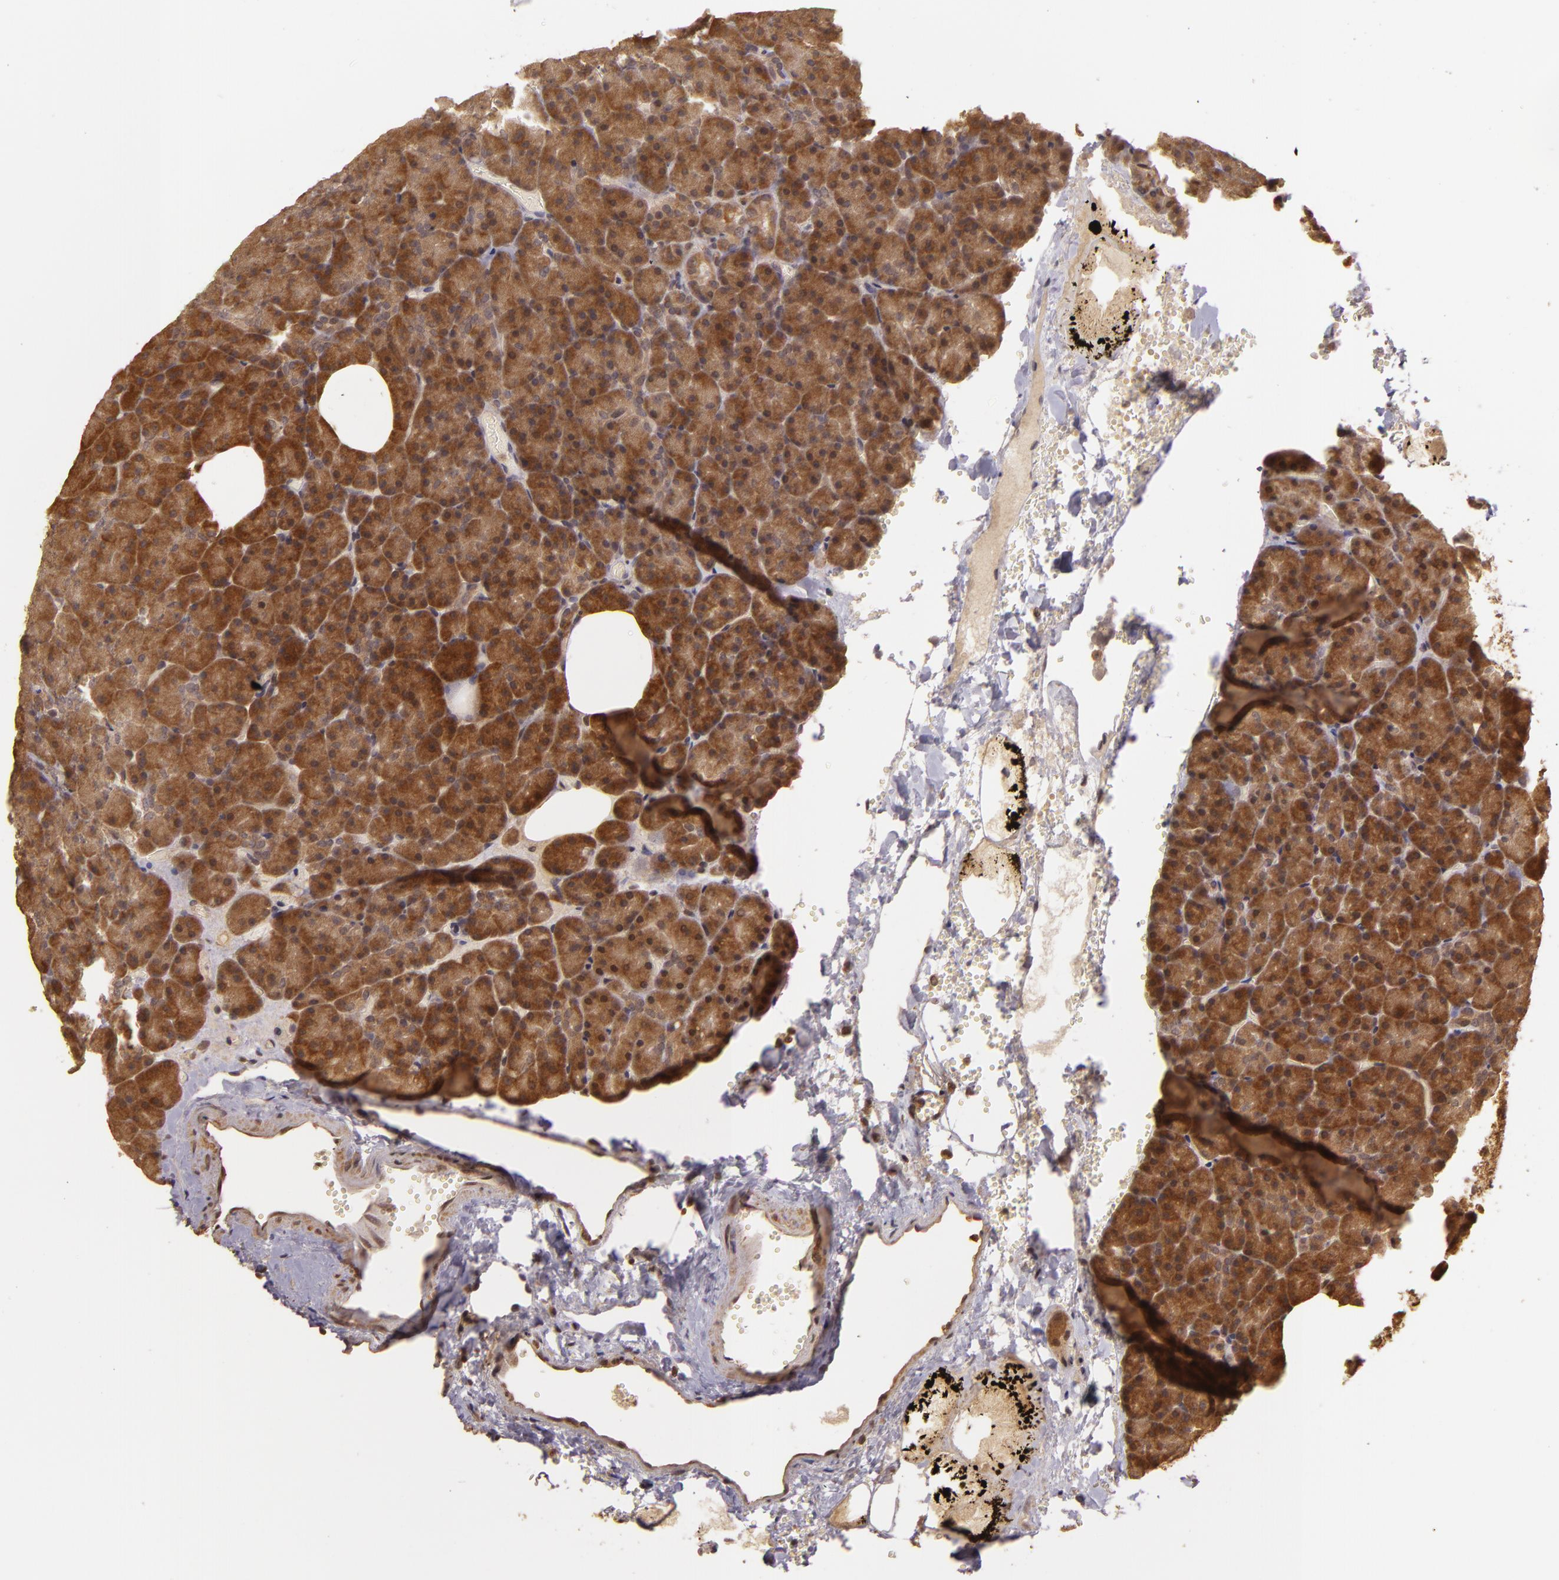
{"staining": {"intensity": "strong", "quantity": ">75%", "location": "cytoplasmic/membranous"}, "tissue": "pancreas", "cell_type": "Exocrine glandular cells", "image_type": "normal", "snomed": [{"axis": "morphology", "description": "Normal tissue, NOS"}, {"axis": "topography", "description": "Pancreas"}], "caption": "Immunohistochemical staining of benign pancreas displays high levels of strong cytoplasmic/membranous expression in approximately >75% of exocrine glandular cells. (Brightfield microscopy of DAB IHC at high magnification).", "gene": "TXNRD2", "patient": {"sex": "female", "age": 35}}